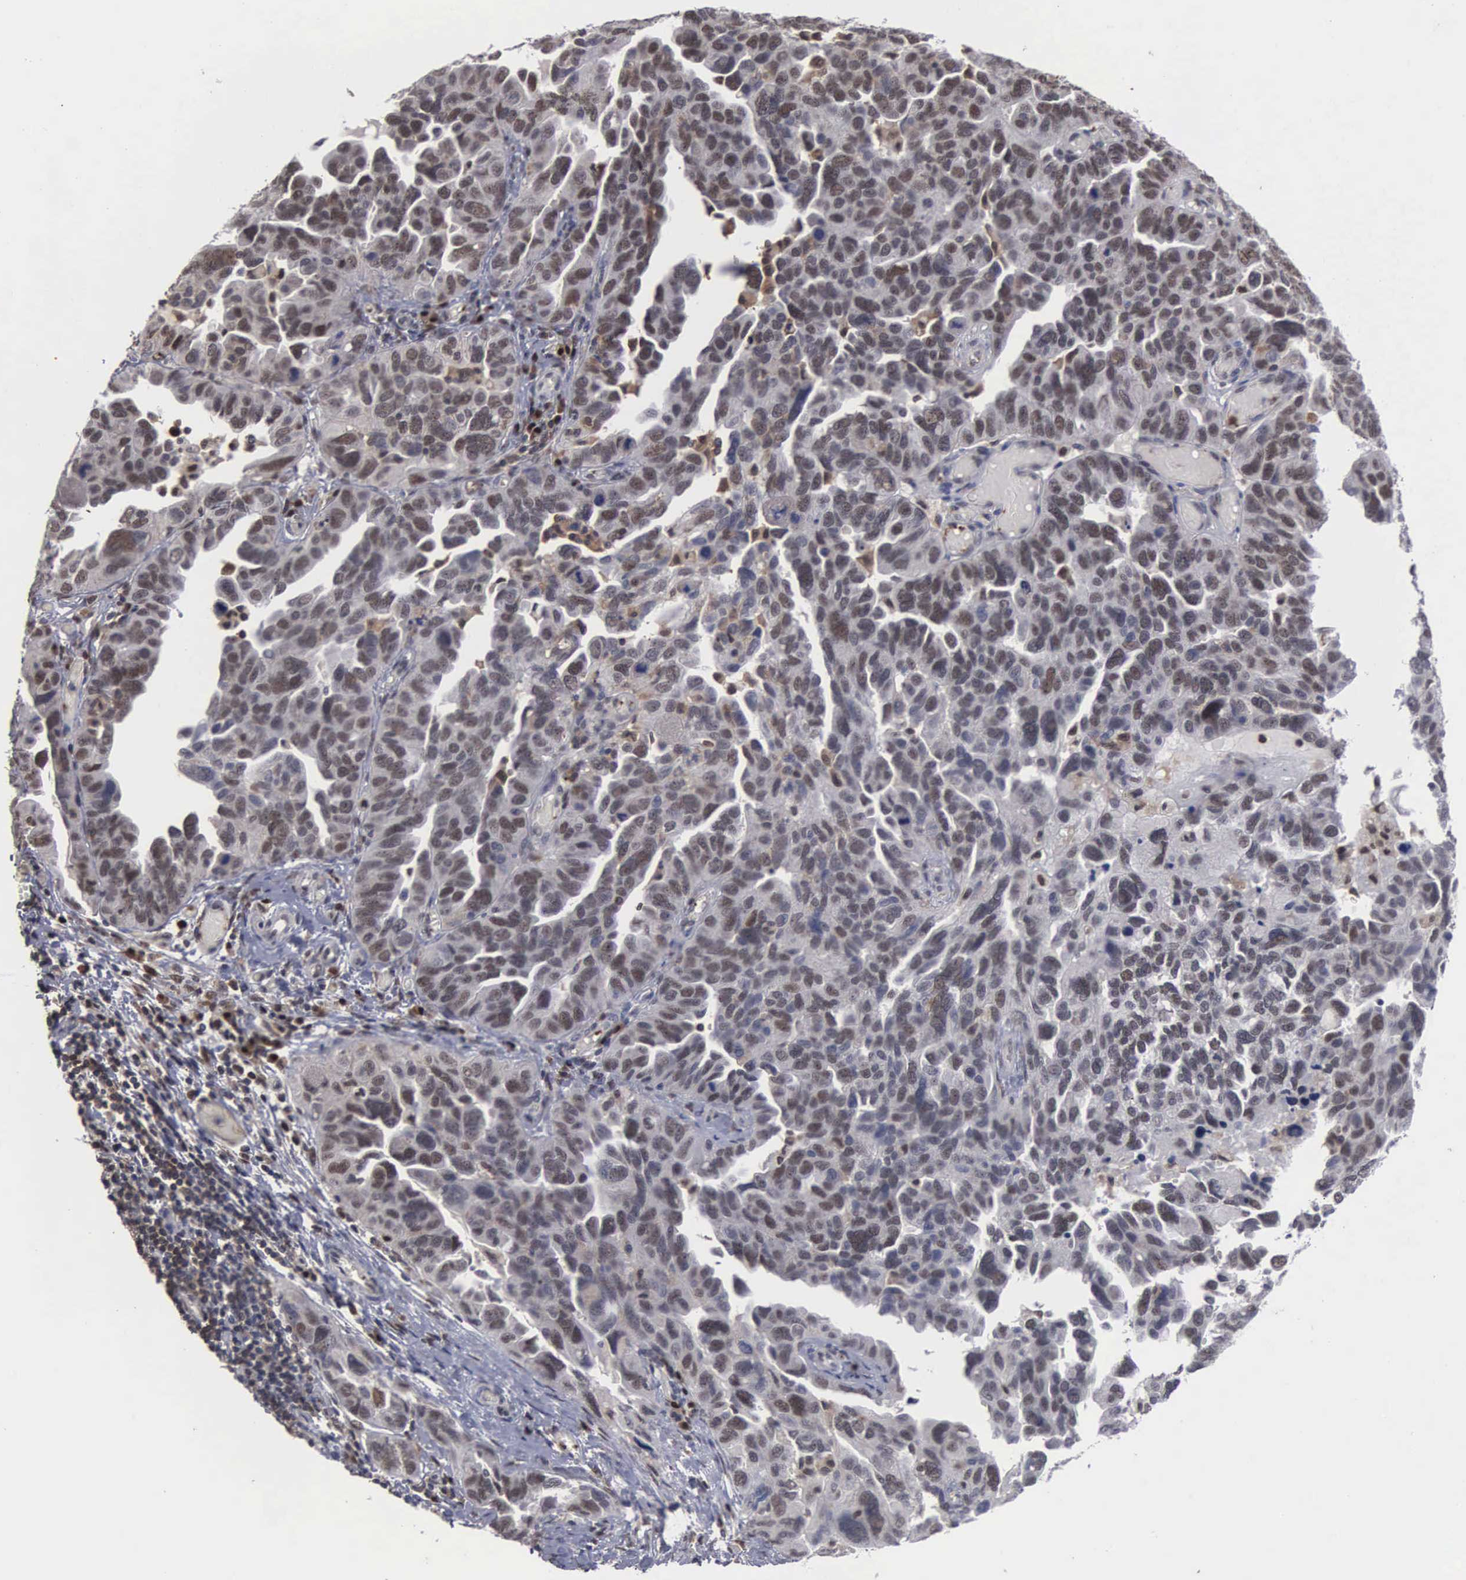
{"staining": {"intensity": "moderate", "quantity": "25%-75%", "location": "nuclear"}, "tissue": "ovarian cancer", "cell_type": "Tumor cells", "image_type": "cancer", "snomed": [{"axis": "morphology", "description": "Cystadenocarcinoma, serous, NOS"}, {"axis": "topography", "description": "Ovary"}], "caption": "Immunohistochemistry (DAB (3,3'-diaminobenzidine)) staining of human ovarian cancer (serous cystadenocarcinoma) displays moderate nuclear protein positivity in approximately 25%-75% of tumor cells. The staining was performed using DAB to visualize the protein expression in brown, while the nuclei were stained in blue with hematoxylin (Magnification: 20x).", "gene": "TRMT5", "patient": {"sex": "female", "age": 64}}